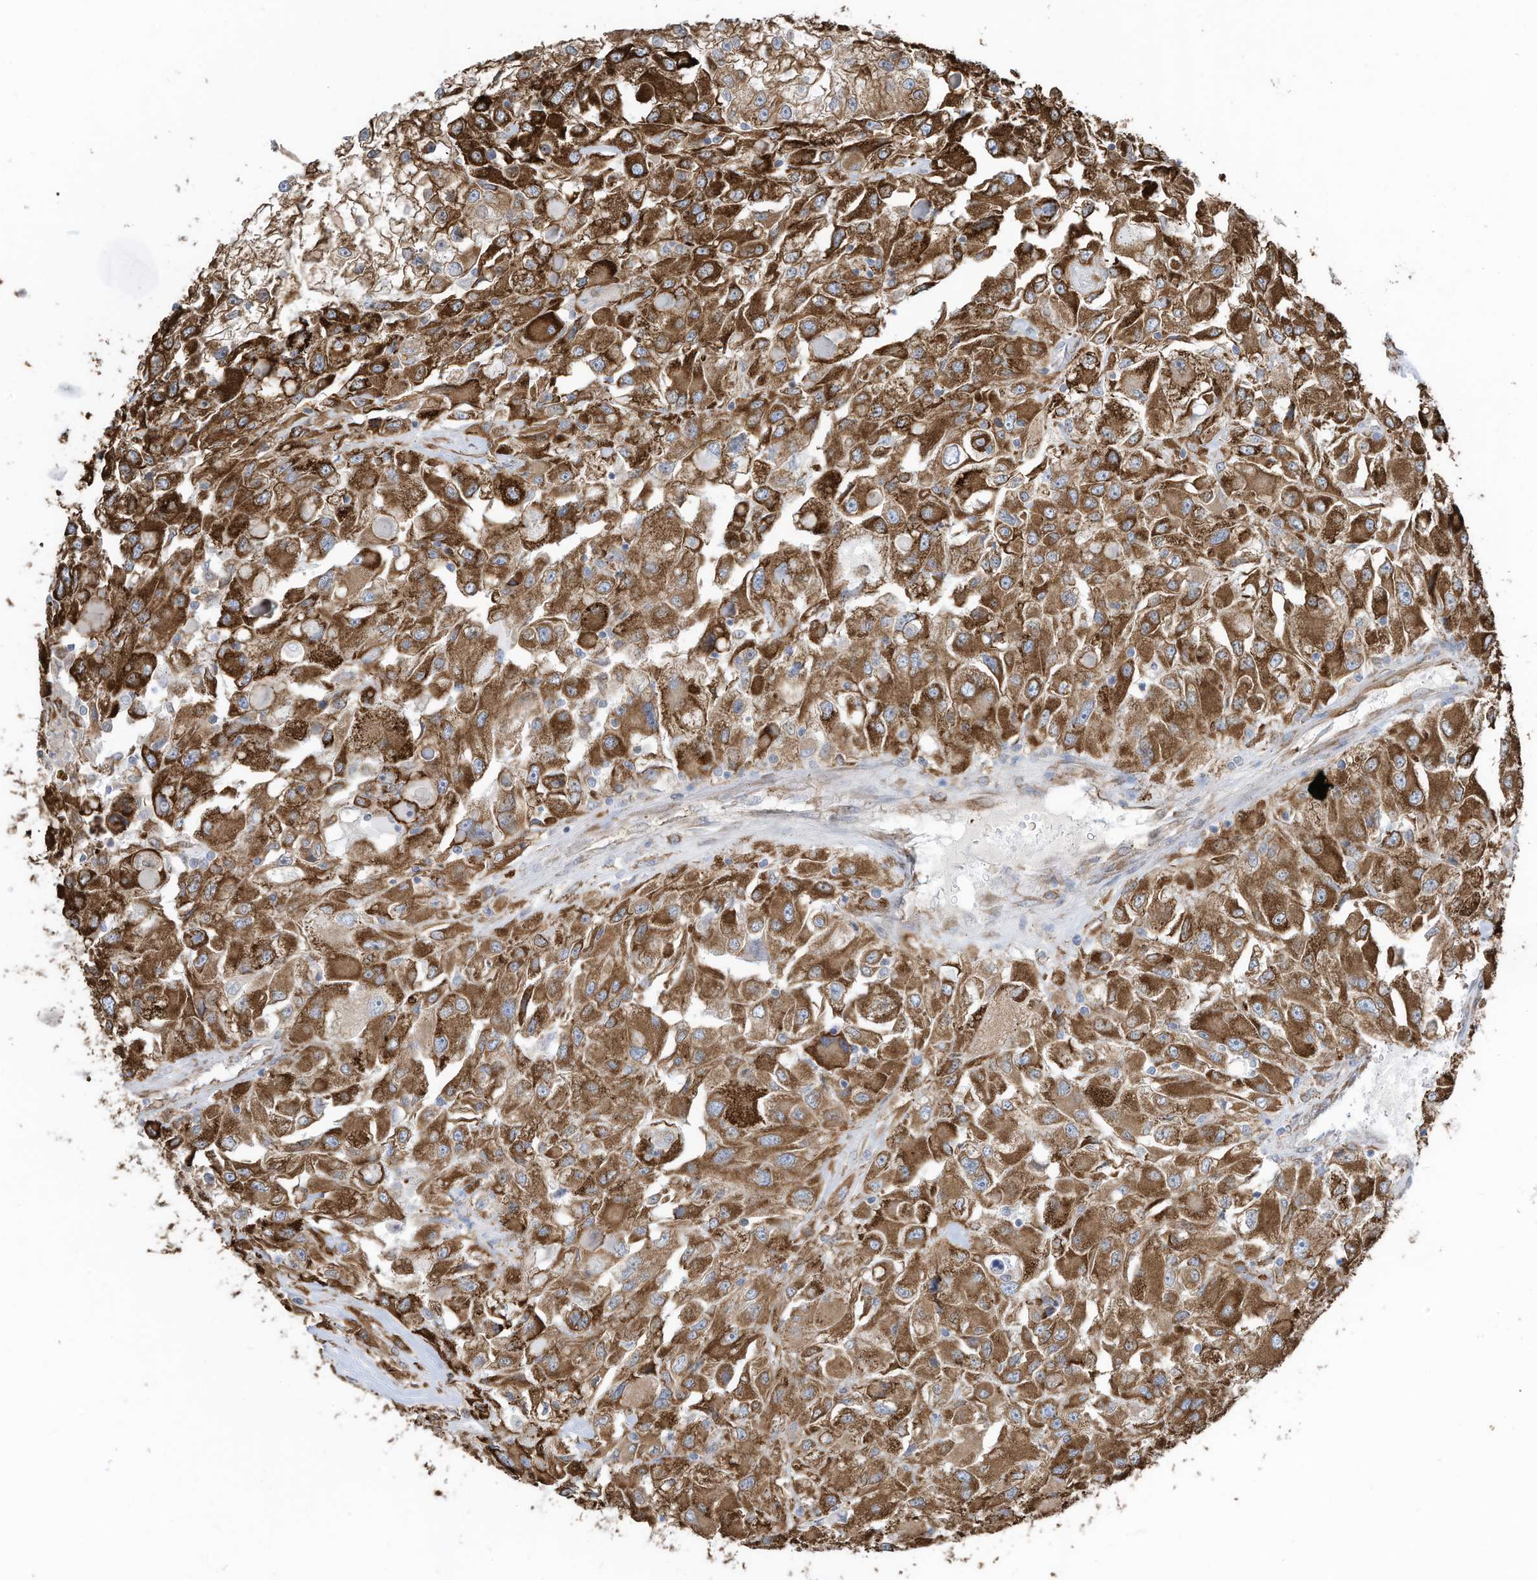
{"staining": {"intensity": "strong", "quantity": ">75%", "location": "cytoplasmic/membranous"}, "tissue": "renal cancer", "cell_type": "Tumor cells", "image_type": "cancer", "snomed": [{"axis": "morphology", "description": "Adenocarcinoma, NOS"}, {"axis": "topography", "description": "Kidney"}], "caption": "IHC (DAB (3,3'-diaminobenzidine)) staining of renal cancer reveals strong cytoplasmic/membranous protein expression in approximately >75% of tumor cells.", "gene": "ZNF354C", "patient": {"sex": "female", "age": 52}}